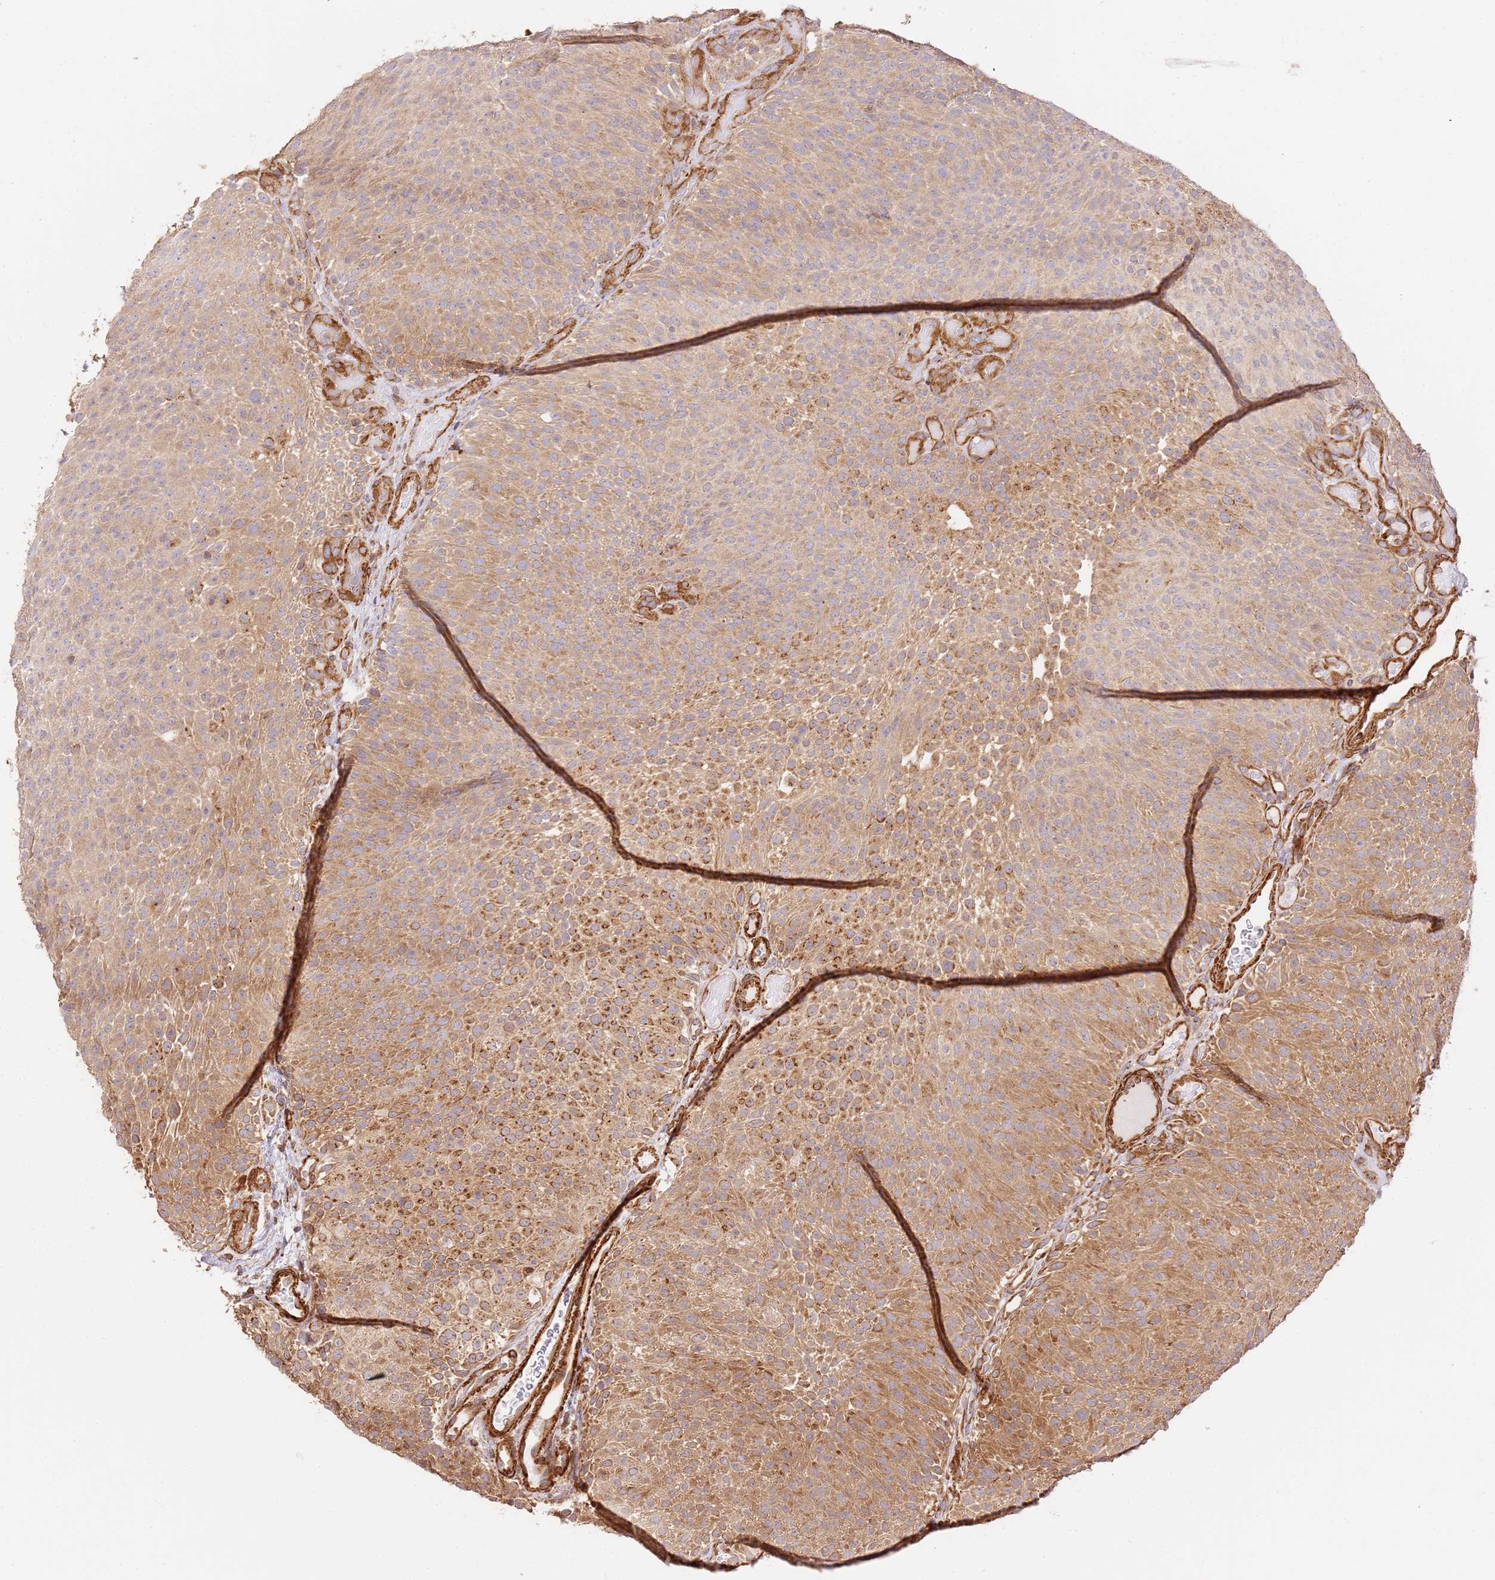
{"staining": {"intensity": "moderate", "quantity": ">75%", "location": "cytoplasmic/membranous"}, "tissue": "urothelial cancer", "cell_type": "Tumor cells", "image_type": "cancer", "snomed": [{"axis": "morphology", "description": "Urothelial carcinoma, Low grade"}, {"axis": "topography", "description": "Urinary bladder"}], "caption": "The immunohistochemical stain shows moderate cytoplasmic/membranous staining in tumor cells of low-grade urothelial carcinoma tissue.", "gene": "ZBTB39", "patient": {"sex": "male", "age": 78}}